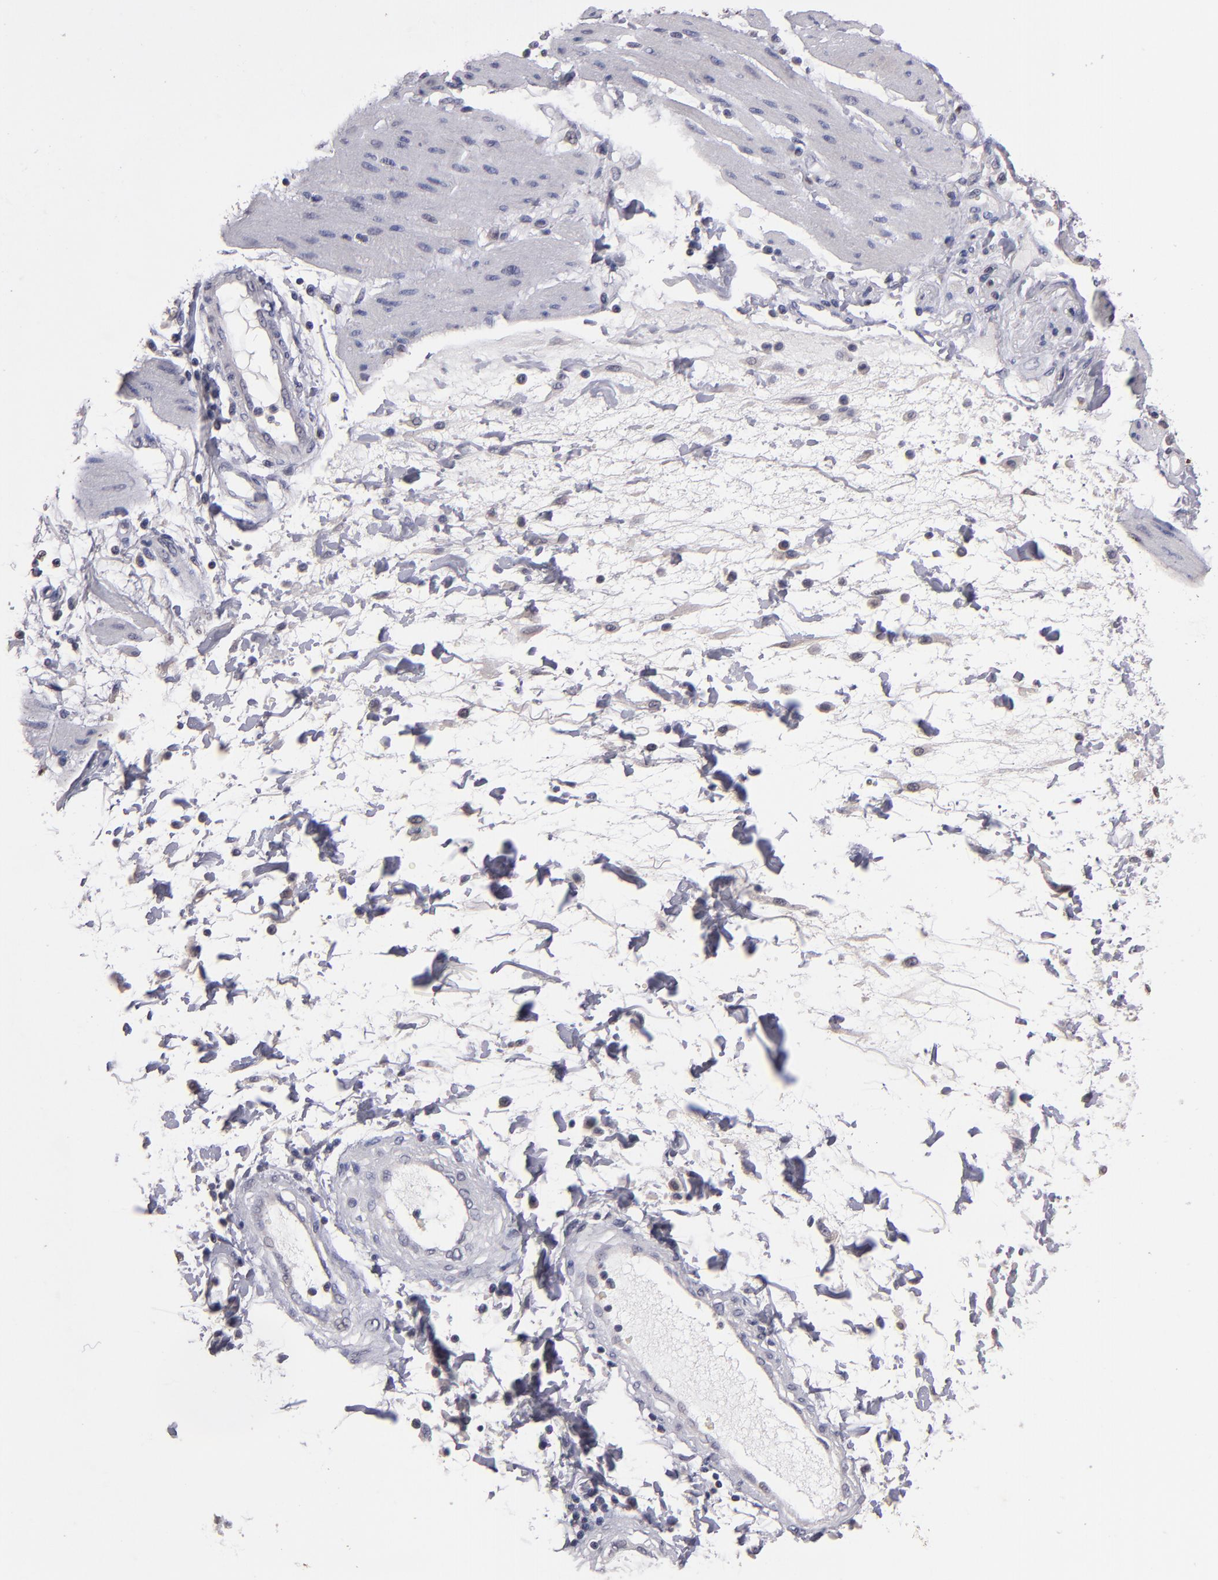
{"staining": {"intensity": "negative", "quantity": "none", "location": "none"}, "tissue": "stomach cancer", "cell_type": "Tumor cells", "image_type": "cancer", "snomed": [{"axis": "morphology", "description": "Adenocarcinoma, NOS"}, {"axis": "topography", "description": "Pancreas"}, {"axis": "topography", "description": "Stomach, upper"}], "caption": "The immunohistochemistry (IHC) image has no significant expression in tumor cells of adenocarcinoma (stomach) tissue.", "gene": "S100A1", "patient": {"sex": "male", "age": 77}}